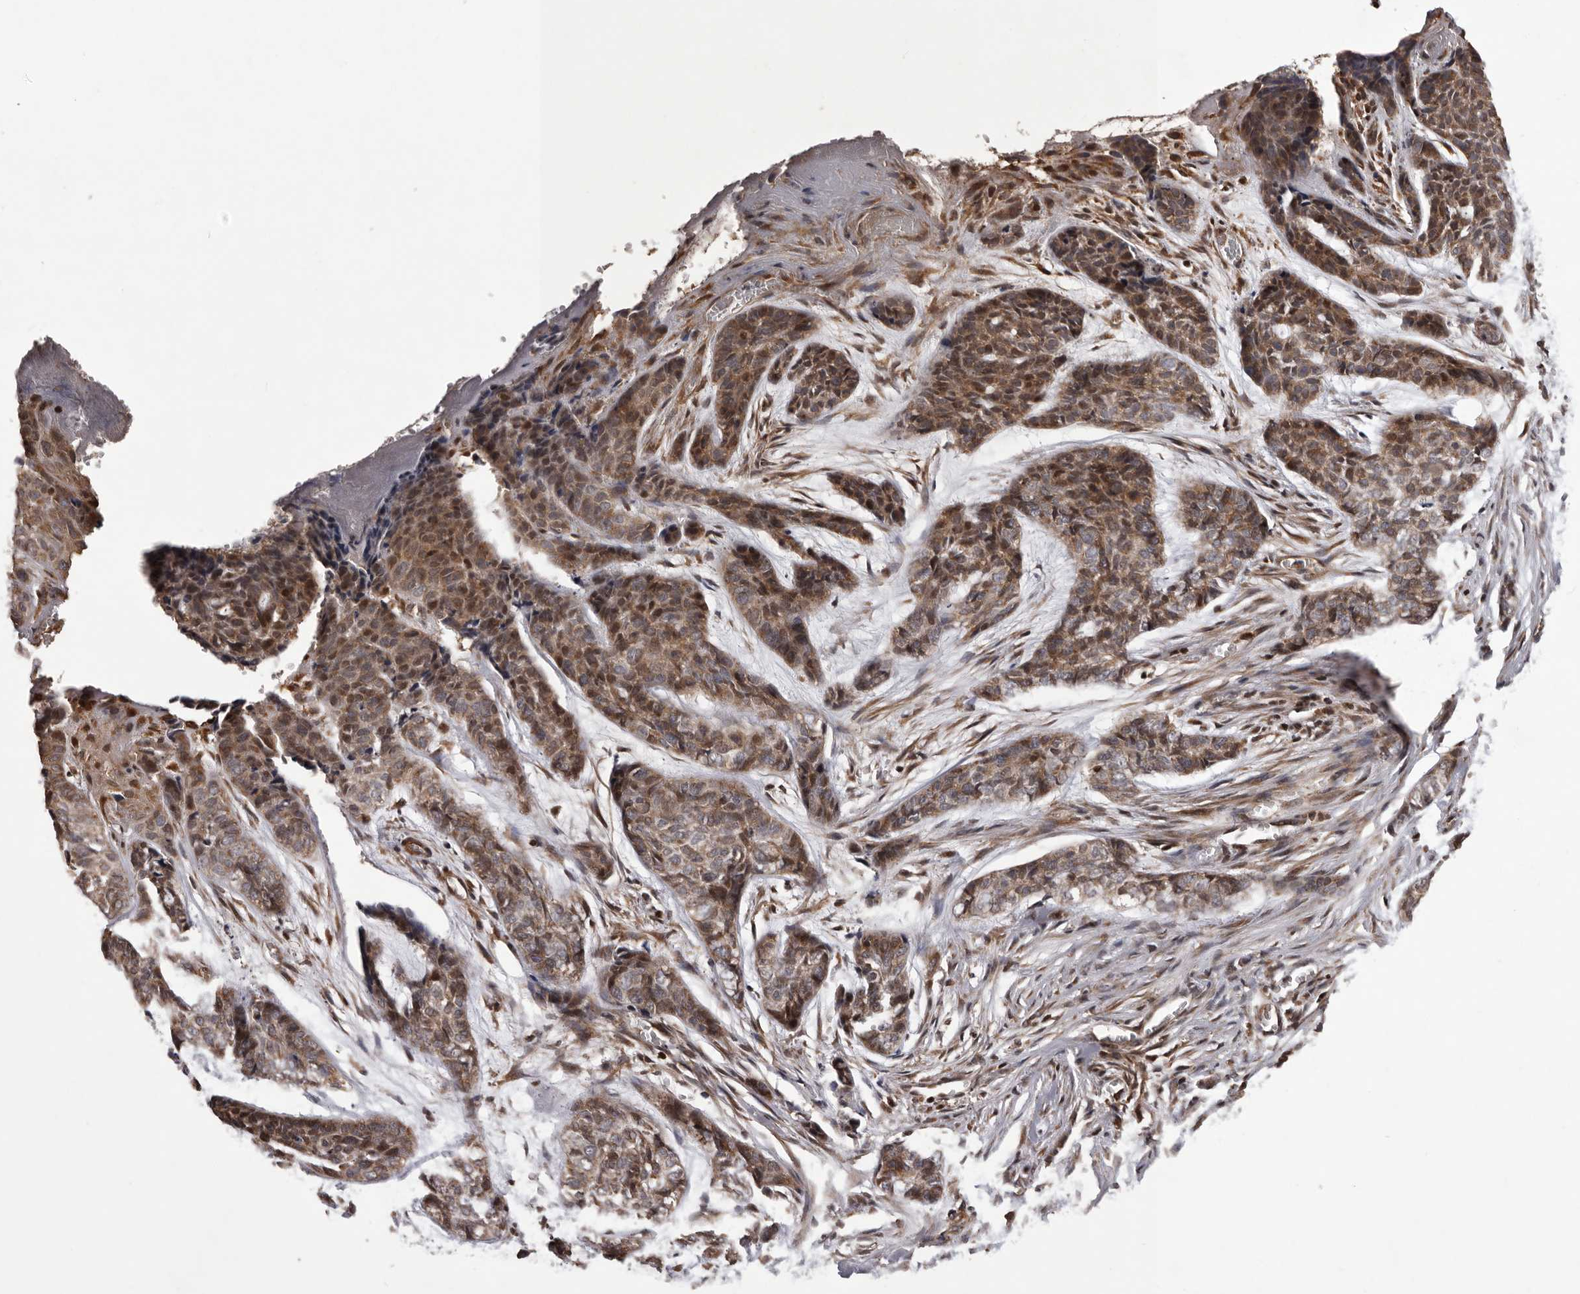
{"staining": {"intensity": "moderate", "quantity": ">75%", "location": "cytoplasmic/membranous,nuclear"}, "tissue": "skin cancer", "cell_type": "Tumor cells", "image_type": "cancer", "snomed": [{"axis": "morphology", "description": "Basal cell carcinoma"}, {"axis": "topography", "description": "Skin"}], "caption": "This is a histology image of immunohistochemistry staining of skin cancer, which shows moderate positivity in the cytoplasmic/membranous and nuclear of tumor cells.", "gene": "GADD45B", "patient": {"sex": "female", "age": 64}}